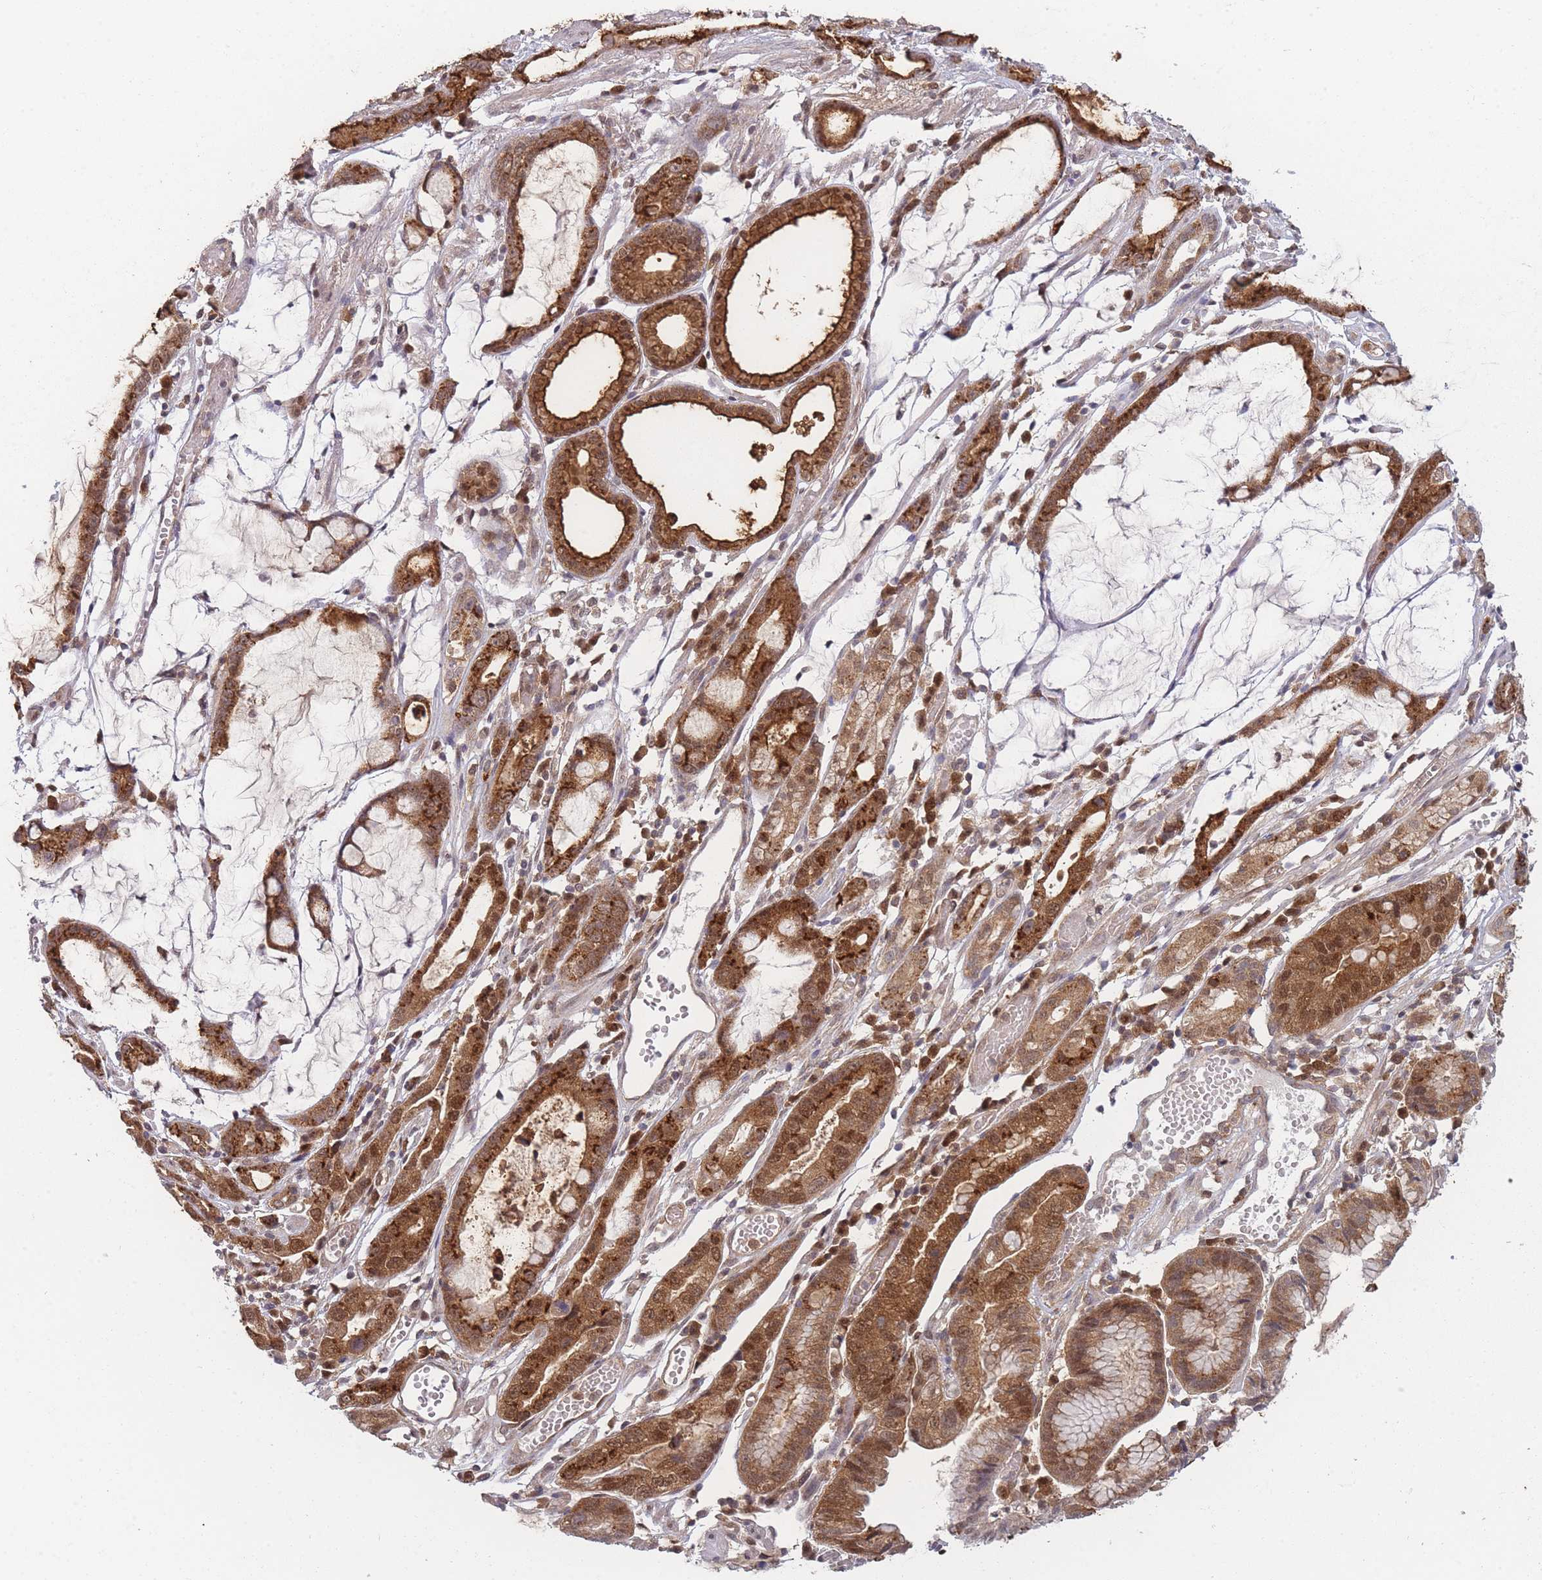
{"staining": {"intensity": "strong", "quantity": ">75%", "location": "cytoplasmic/membranous,nuclear"}, "tissue": "stomach cancer", "cell_type": "Tumor cells", "image_type": "cancer", "snomed": [{"axis": "morphology", "description": "Adenocarcinoma, NOS"}, {"axis": "topography", "description": "Stomach"}], "caption": "A brown stain highlights strong cytoplasmic/membranous and nuclear expression of a protein in stomach cancer tumor cells.", "gene": "MRI1", "patient": {"sex": "male", "age": 55}}